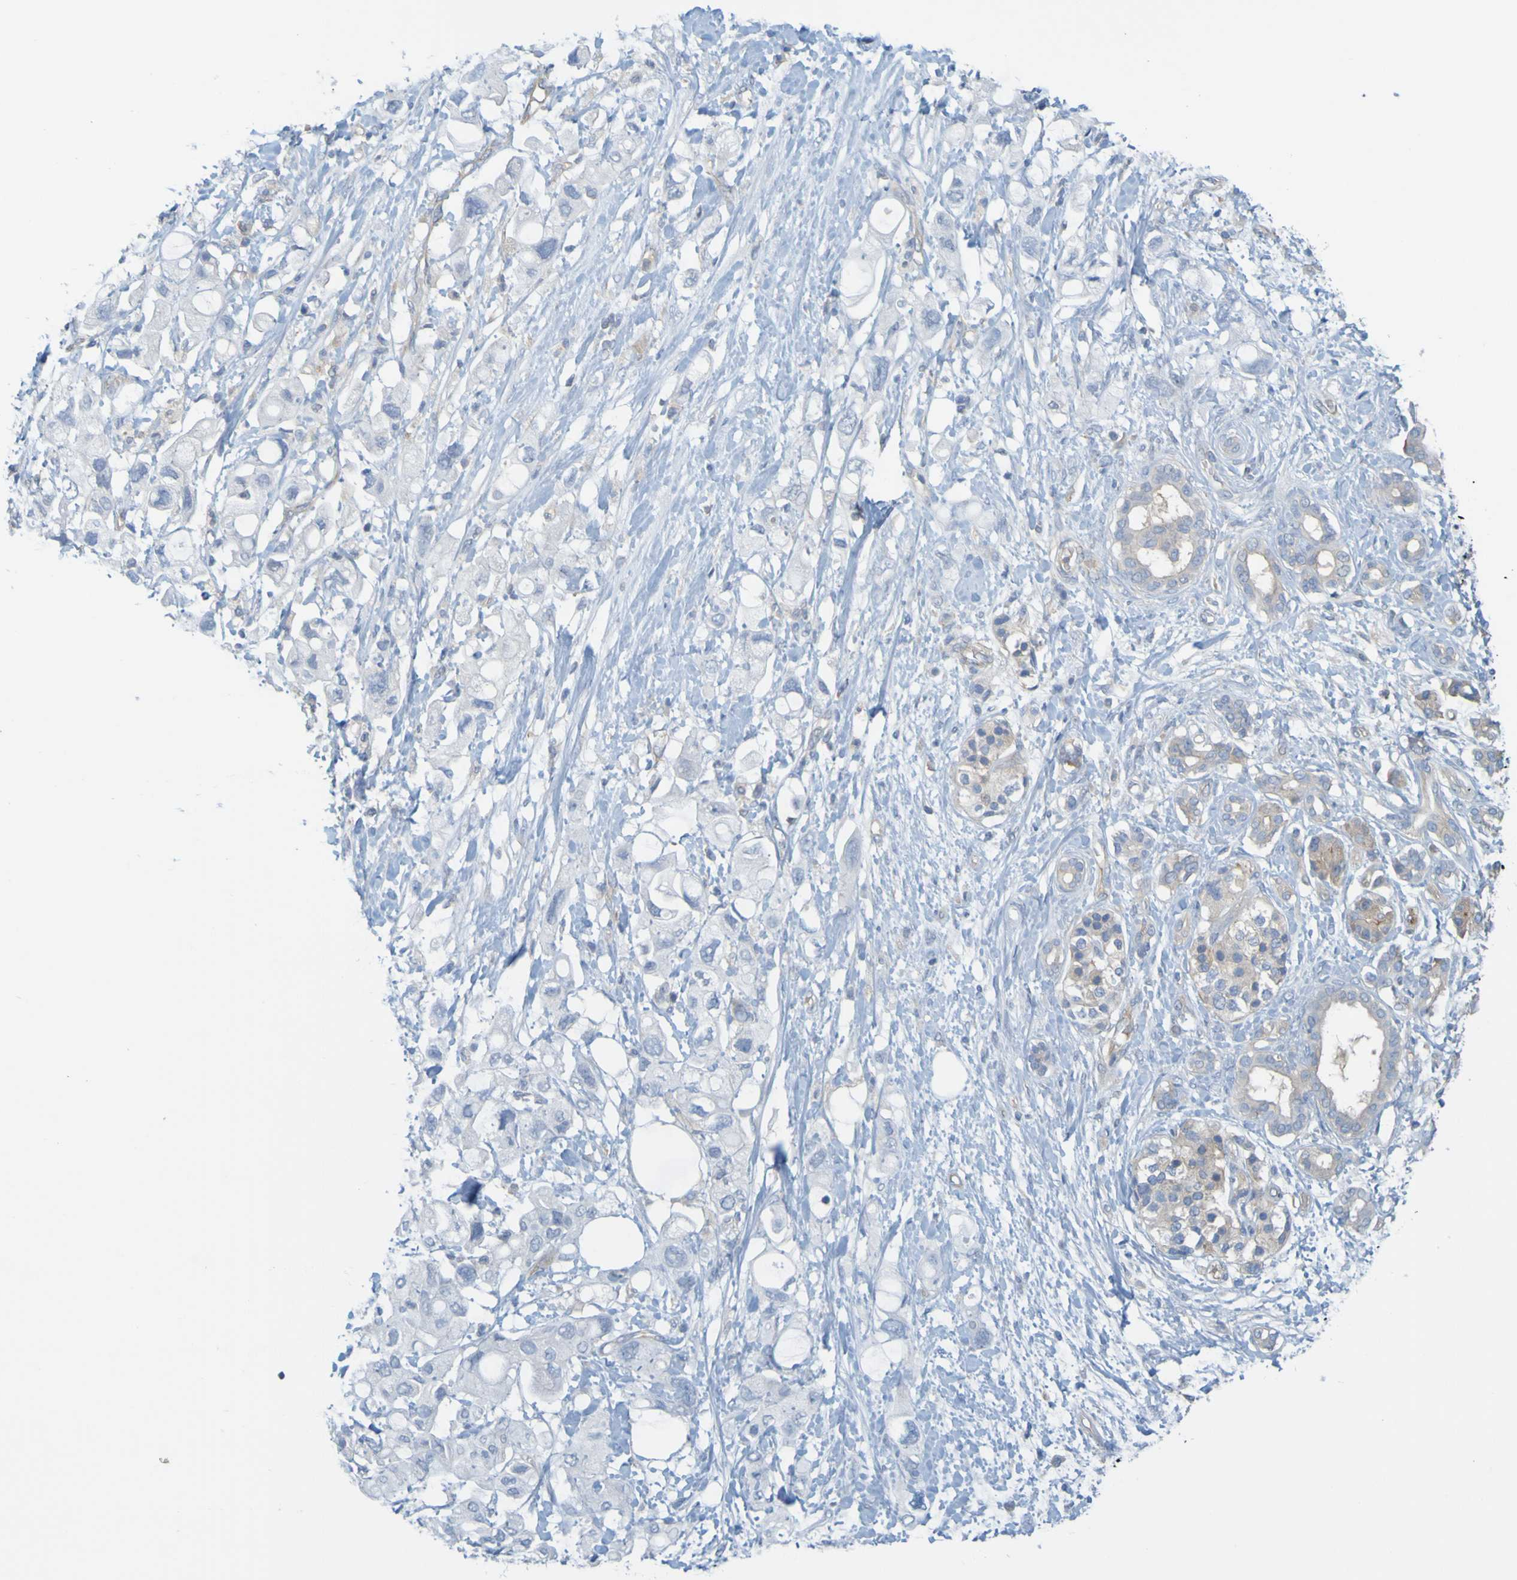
{"staining": {"intensity": "weak", "quantity": "25%-75%", "location": "cytoplasmic/membranous"}, "tissue": "pancreatic cancer", "cell_type": "Tumor cells", "image_type": "cancer", "snomed": [{"axis": "morphology", "description": "Adenocarcinoma, NOS"}, {"axis": "topography", "description": "Pancreas"}], "caption": "A micrograph of pancreatic cancer stained for a protein shows weak cytoplasmic/membranous brown staining in tumor cells.", "gene": "APPL1", "patient": {"sex": "female", "age": 56}}